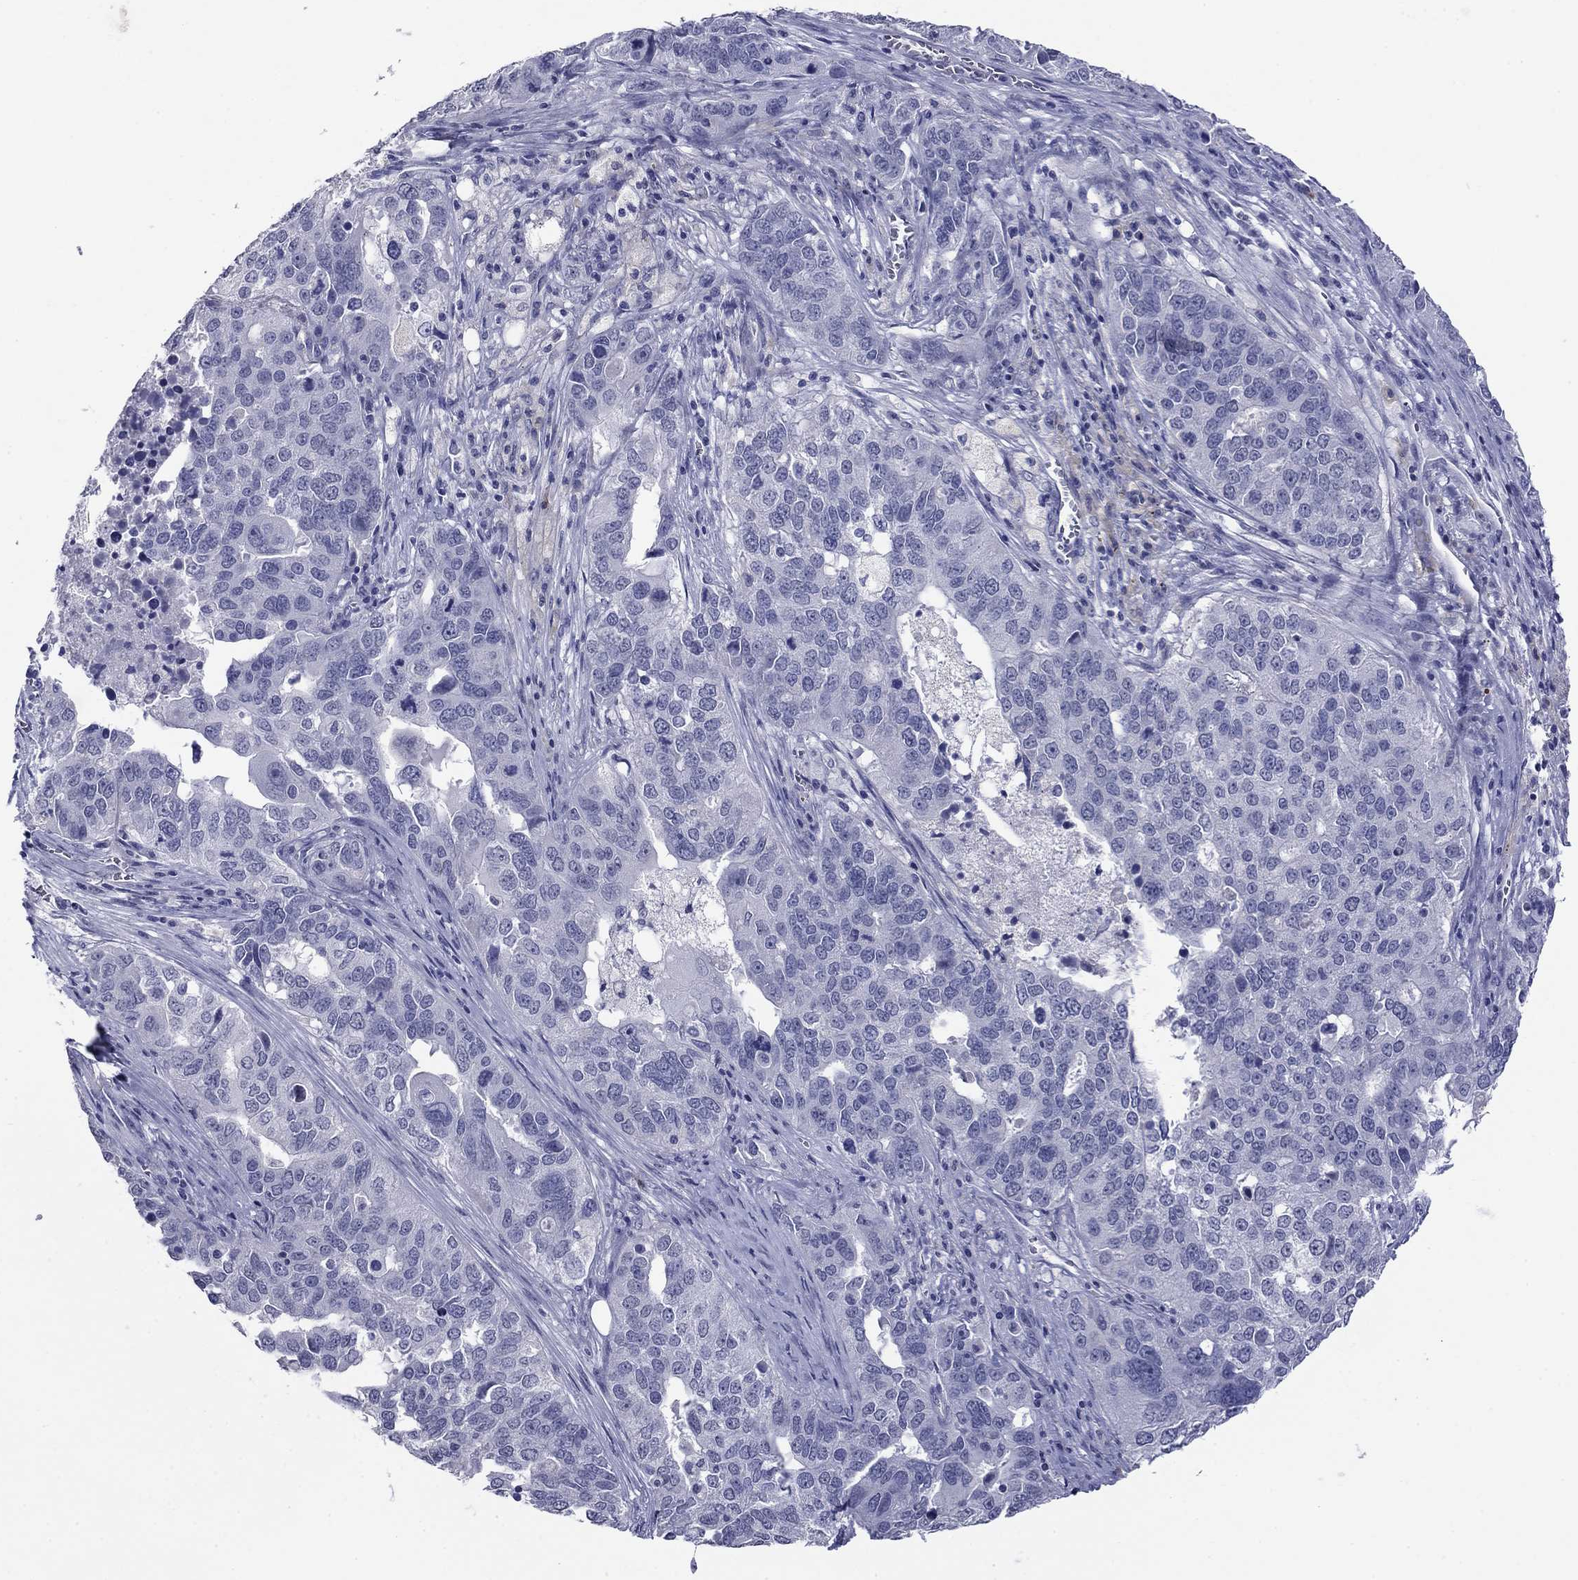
{"staining": {"intensity": "negative", "quantity": "none", "location": "none"}, "tissue": "ovarian cancer", "cell_type": "Tumor cells", "image_type": "cancer", "snomed": [{"axis": "morphology", "description": "Carcinoma, endometroid"}, {"axis": "topography", "description": "Soft tissue"}, {"axis": "topography", "description": "Ovary"}], "caption": "The micrograph demonstrates no significant positivity in tumor cells of ovarian cancer (endometroid carcinoma). The staining is performed using DAB brown chromogen with nuclei counter-stained in using hematoxylin.", "gene": "HAO1", "patient": {"sex": "female", "age": 52}}